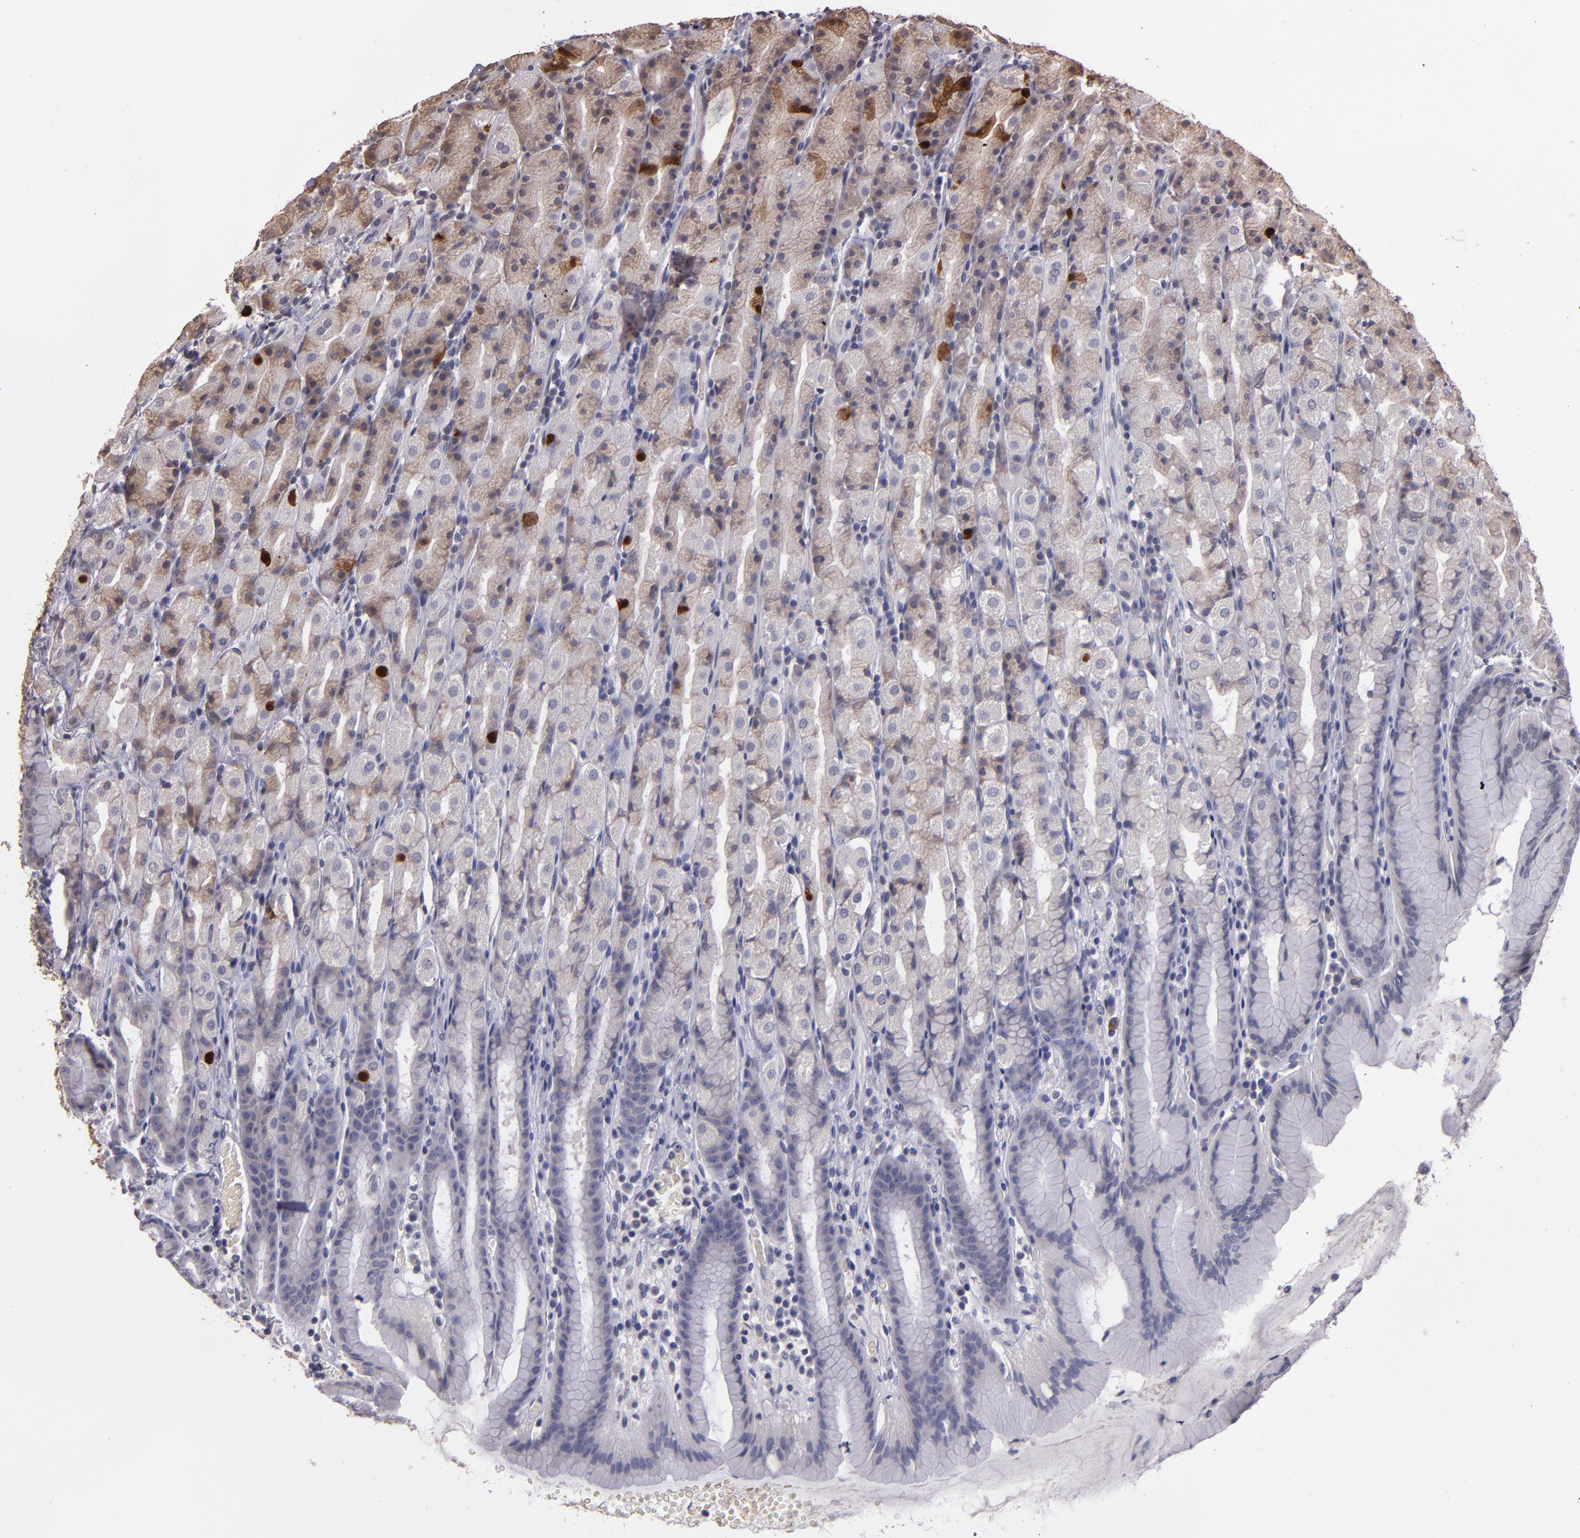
{"staining": {"intensity": "moderate", "quantity": "25%-75%", "location": "cytoplasmic/membranous,nuclear"}, "tissue": "stomach", "cell_type": "Glandular cells", "image_type": "normal", "snomed": [{"axis": "morphology", "description": "Normal tissue, NOS"}, {"axis": "topography", "description": "Stomach, upper"}], "caption": "Immunohistochemical staining of unremarkable stomach exhibits 25%-75% levels of moderate cytoplasmic/membranous,nuclear protein positivity in about 25%-75% of glandular cells.", "gene": "S100A1", "patient": {"sex": "male", "age": 68}}